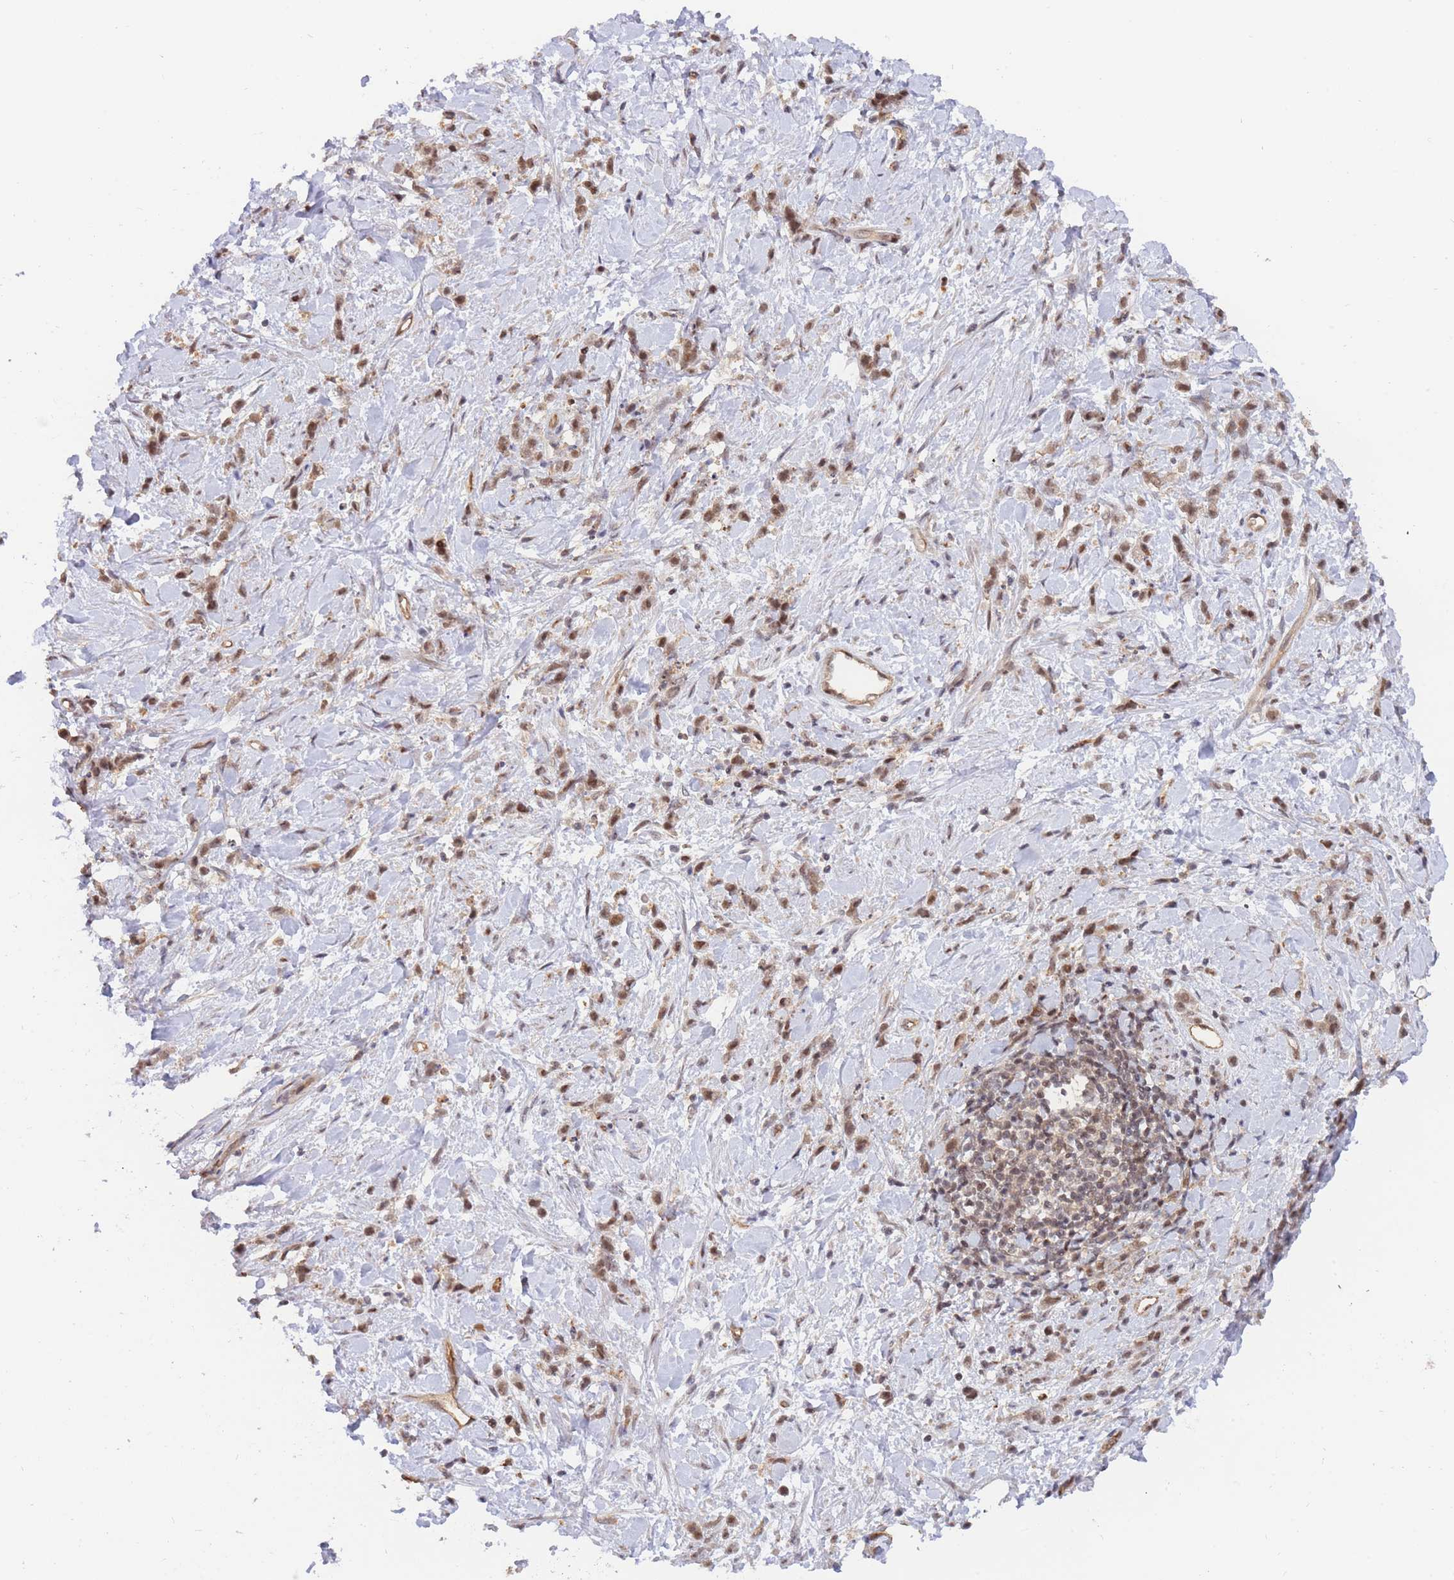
{"staining": {"intensity": "moderate", "quantity": ">75%", "location": "cytoplasmic/membranous,nuclear"}, "tissue": "stomach cancer", "cell_type": "Tumor cells", "image_type": "cancer", "snomed": [{"axis": "morphology", "description": "Adenocarcinoma, NOS"}, {"axis": "topography", "description": "Stomach"}], "caption": "Brown immunohistochemical staining in human stomach adenocarcinoma shows moderate cytoplasmic/membranous and nuclear positivity in about >75% of tumor cells. (IHC, brightfield microscopy, high magnification).", "gene": "BOD1L1", "patient": {"sex": "female", "age": 60}}